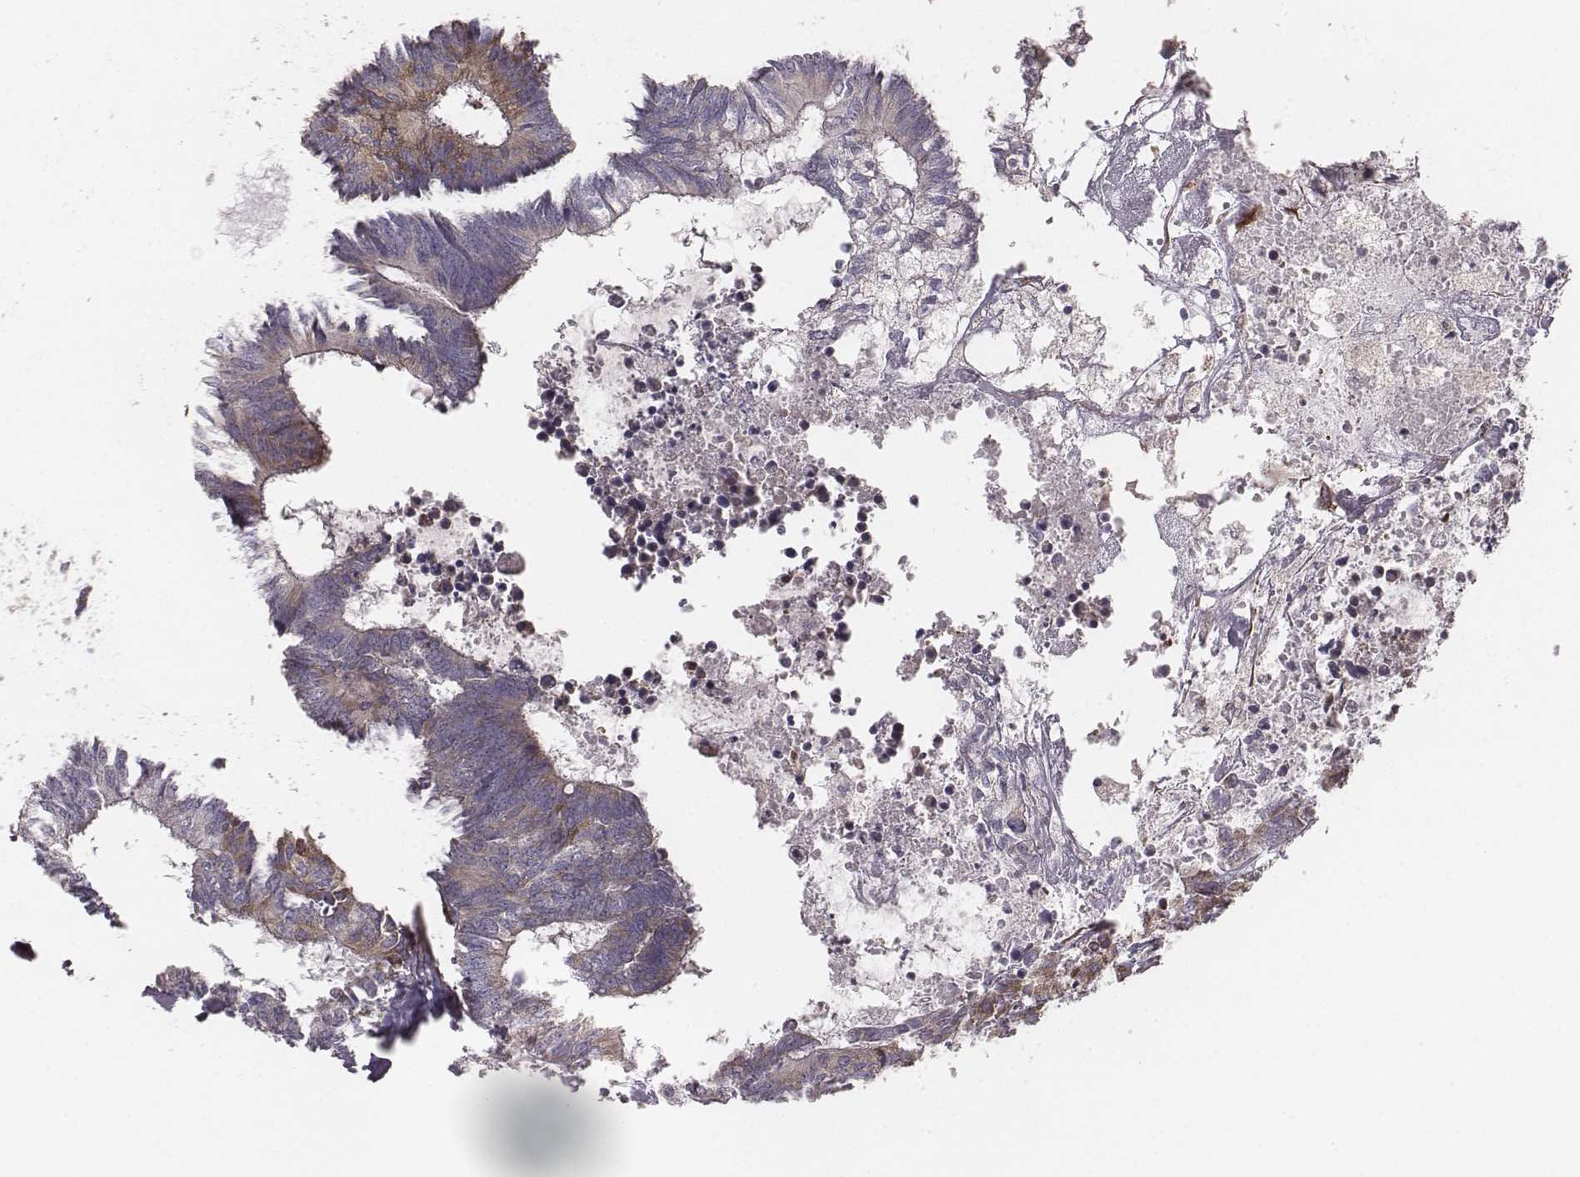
{"staining": {"intensity": "moderate", "quantity": "<25%", "location": "cytoplasmic/membranous"}, "tissue": "colorectal cancer", "cell_type": "Tumor cells", "image_type": "cancer", "snomed": [{"axis": "morphology", "description": "Adenocarcinoma, NOS"}, {"axis": "topography", "description": "Colon"}, {"axis": "topography", "description": "Rectum"}], "caption": "IHC (DAB (3,3'-diaminobenzidine)) staining of human colorectal adenocarcinoma reveals moderate cytoplasmic/membranous protein staining in about <25% of tumor cells.", "gene": "PALMD", "patient": {"sex": "male", "age": 57}}